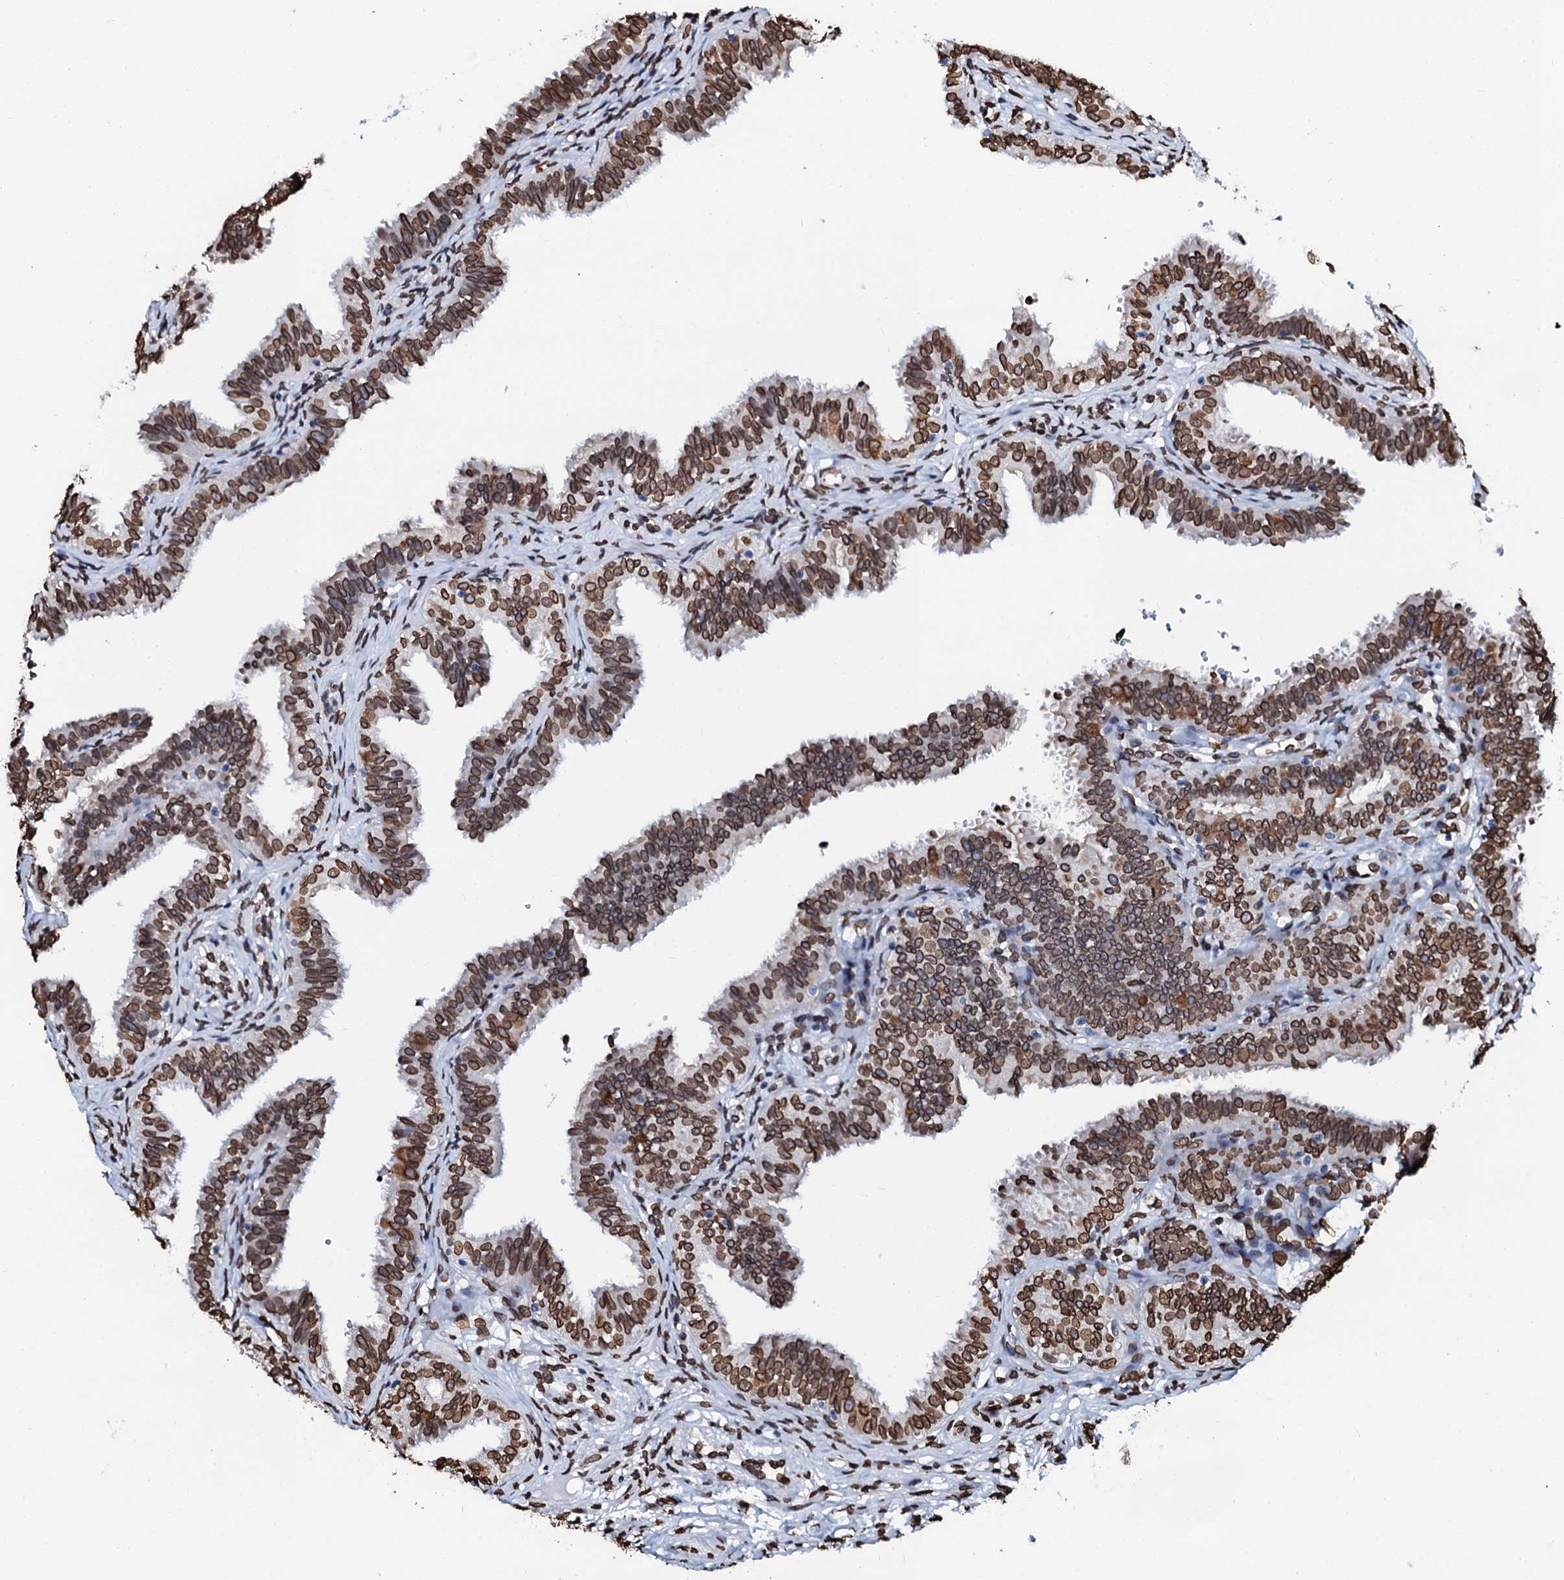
{"staining": {"intensity": "strong", "quantity": ">75%", "location": "cytoplasmic/membranous,nuclear"}, "tissue": "fallopian tube", "cell_type": "Glandular cells", "image_type": "normal", "snomed": [{"axis": "morphology", "description": "Normal tissue, NOS"}, {"axis": "topography", "description": "Fallopian tube"}], "caption": "This photomicrograph exhibits immunohistochemistry (IHC) staining of normal fallopian tube, with high strong cytoplasmic/membranous,nuclear positivity in approximately >75% of glandular cells.", "gene": "KATNAL2", "patient": {"sex": "female", "age": 35}}